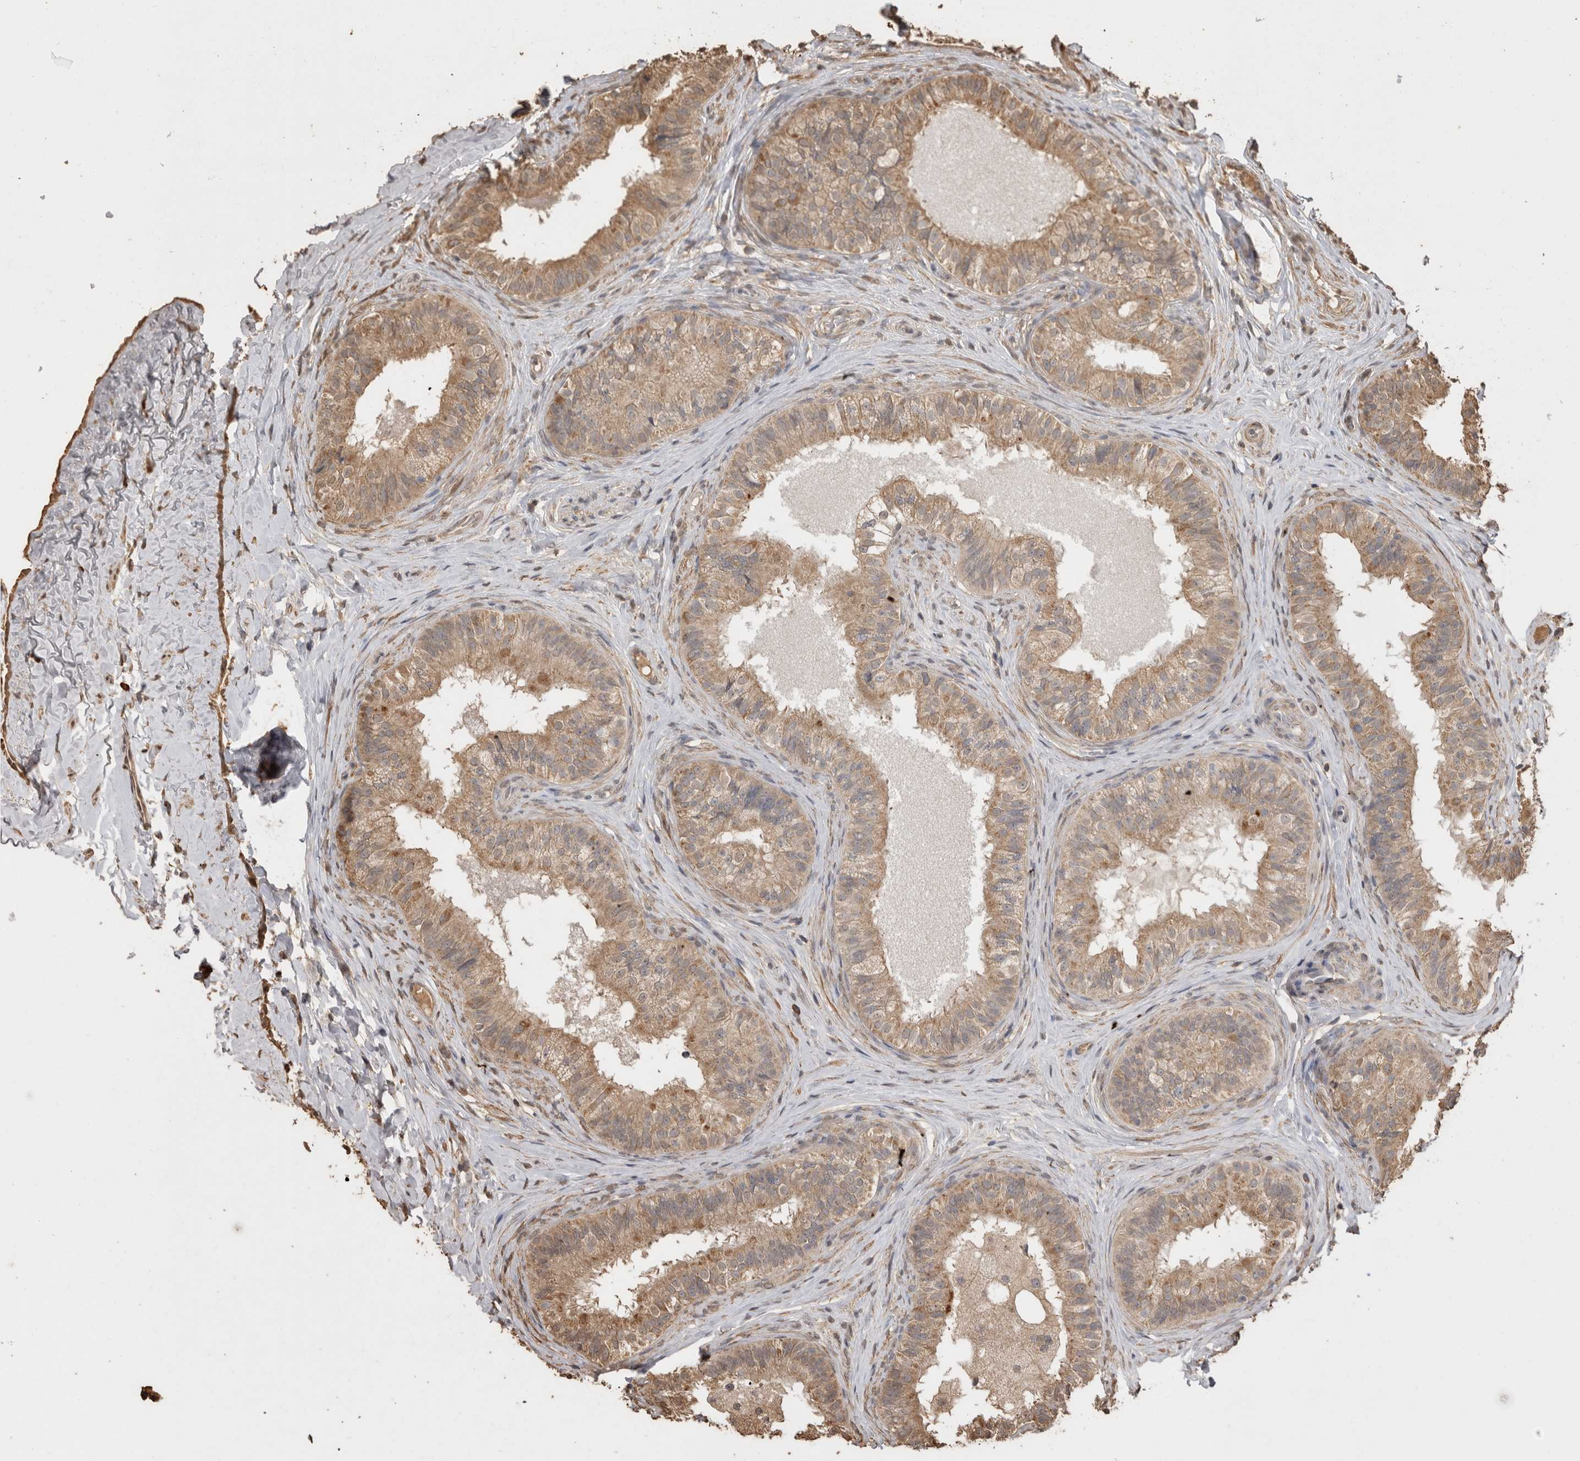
{"staining": {"intensity": "moderate", "quantity": ">75%", "location": "cytoplasmic/membranous"}, "tissue": "epididymis", "cell_type": "Glandular cells", "image_type": "normal", "snomed": [{"axis": "morphology", "description": "Normal tissue, NOS"}, {"axis": "topography", "description": "Epididymis"}], "caption": "IHC of benign human epididymis shows medium levels of moderate cytoplasmic/membranous positivity in about >75% of glandular cells.", "gene": "SOCS5", "patient": {"sex": "male", "age": 49}}